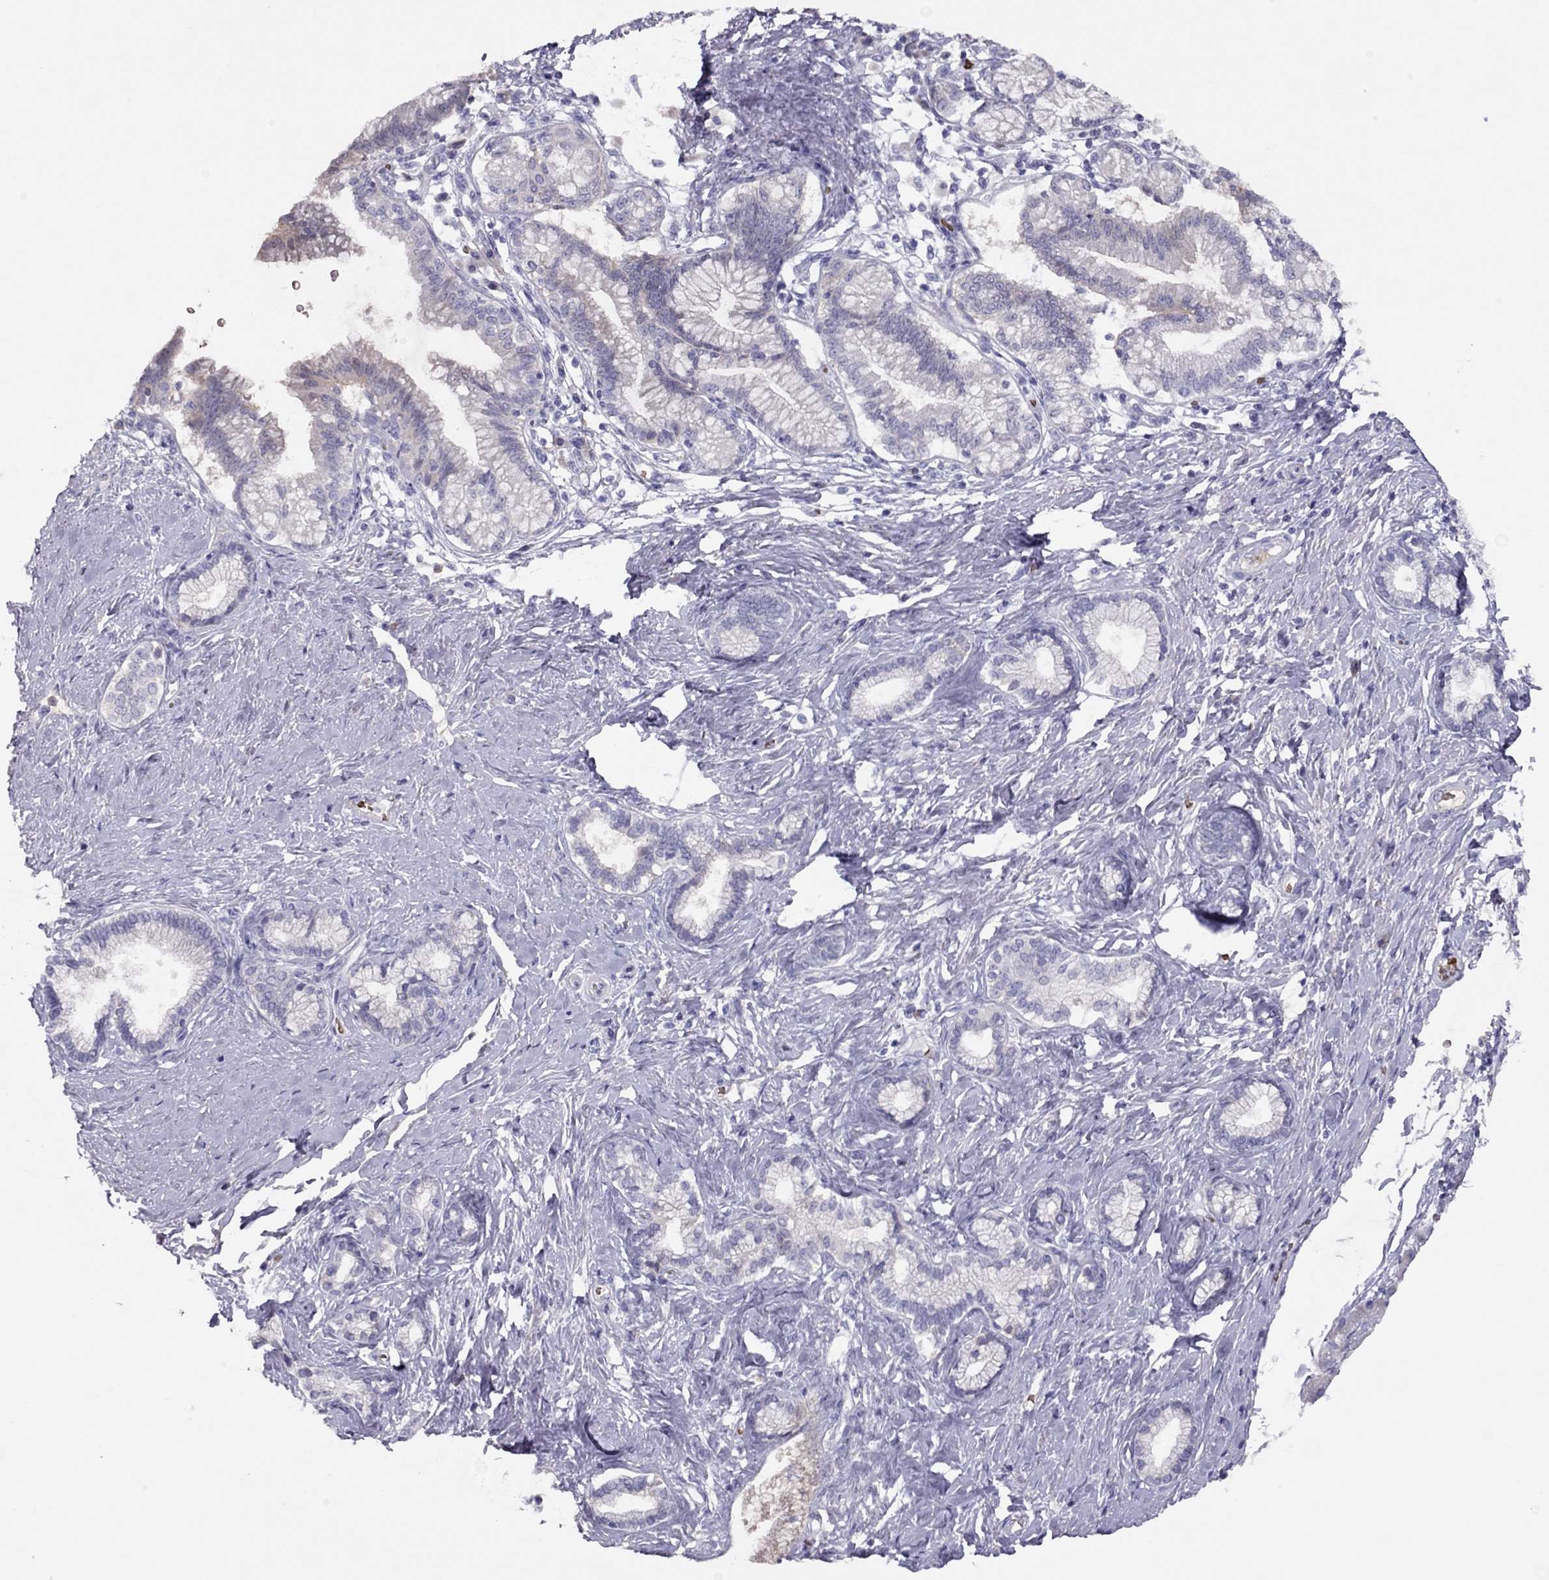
{"staining": {"intensity": "negative", "quantity": "none", "location": "none"}, "tissue": "pancreatic cancer", "cell_type": "Tumor cells", "image_type": "cancer", "snomed": [{"axis": "morphology", "description": "Adenocarcinoma, NOS"}, {"axis": "topography", "description": "Pancreas"}], "caption": "Tumor cells show no significant protein staining in adenocarcinoma (pancreatic).", "gene": "RHD", "patient": {"sex": "female", "age": 73}}